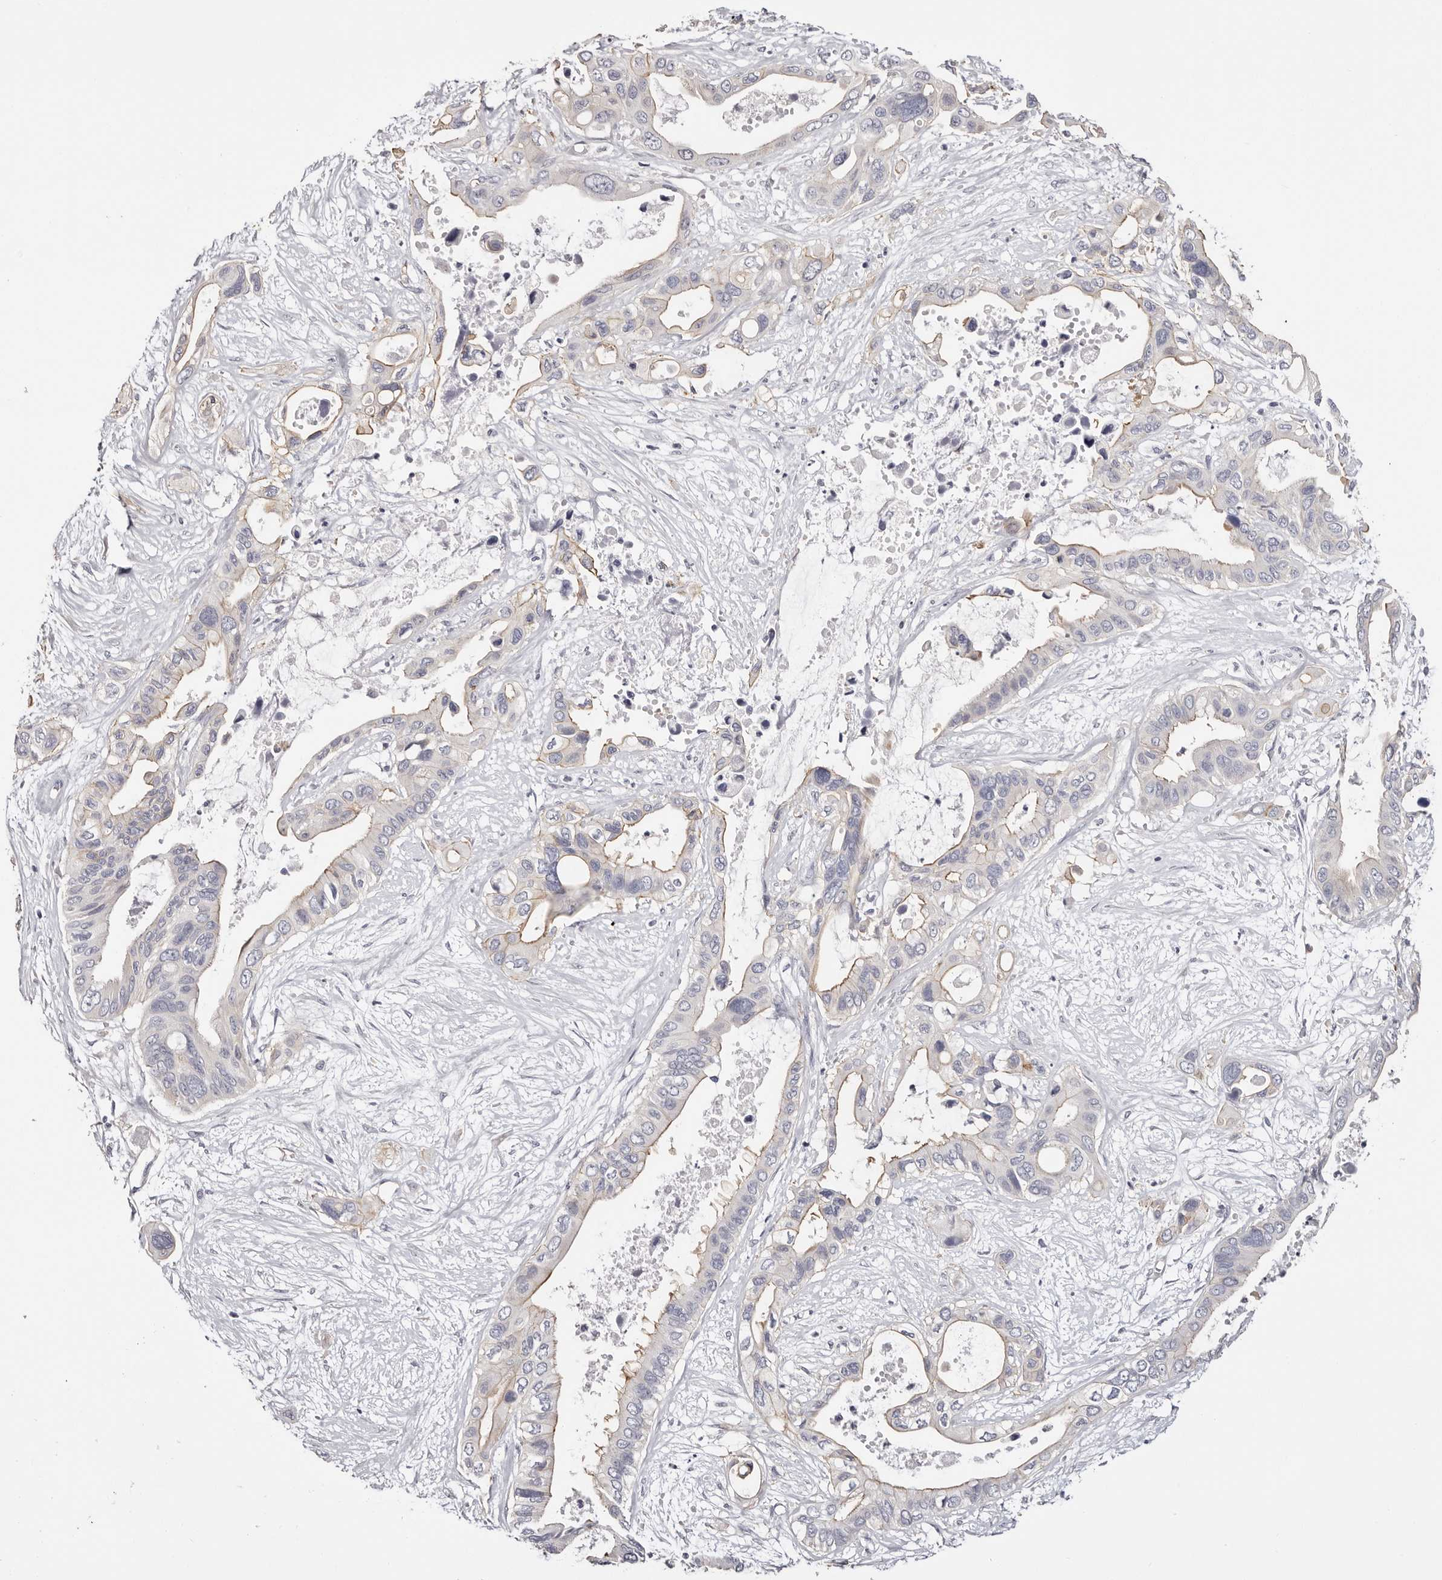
{"staining": {"intensity": "weak", "quantity": "25%-75%", "location": "cytoplasmic/membranous"}, "tissue": "pancreatic cancer", "cell_type": "Tumor cells", "image_type": "cancer", "snomed": [{"axis": "morphology", "description": "Adenocarcinoma, NOS"}, {"axis": "topography", "description": "Pancreas"}], "caption": "Protein staining displays weak cytoplasmic/membranous positivity in approximately 25%-75% of tumor cells in pancreatic cancer. (DAB IHC, brown staining for protein, blue staining for nuclei).", "gene": "ROM1", "patient": {"sex": "male", "age": 66}}